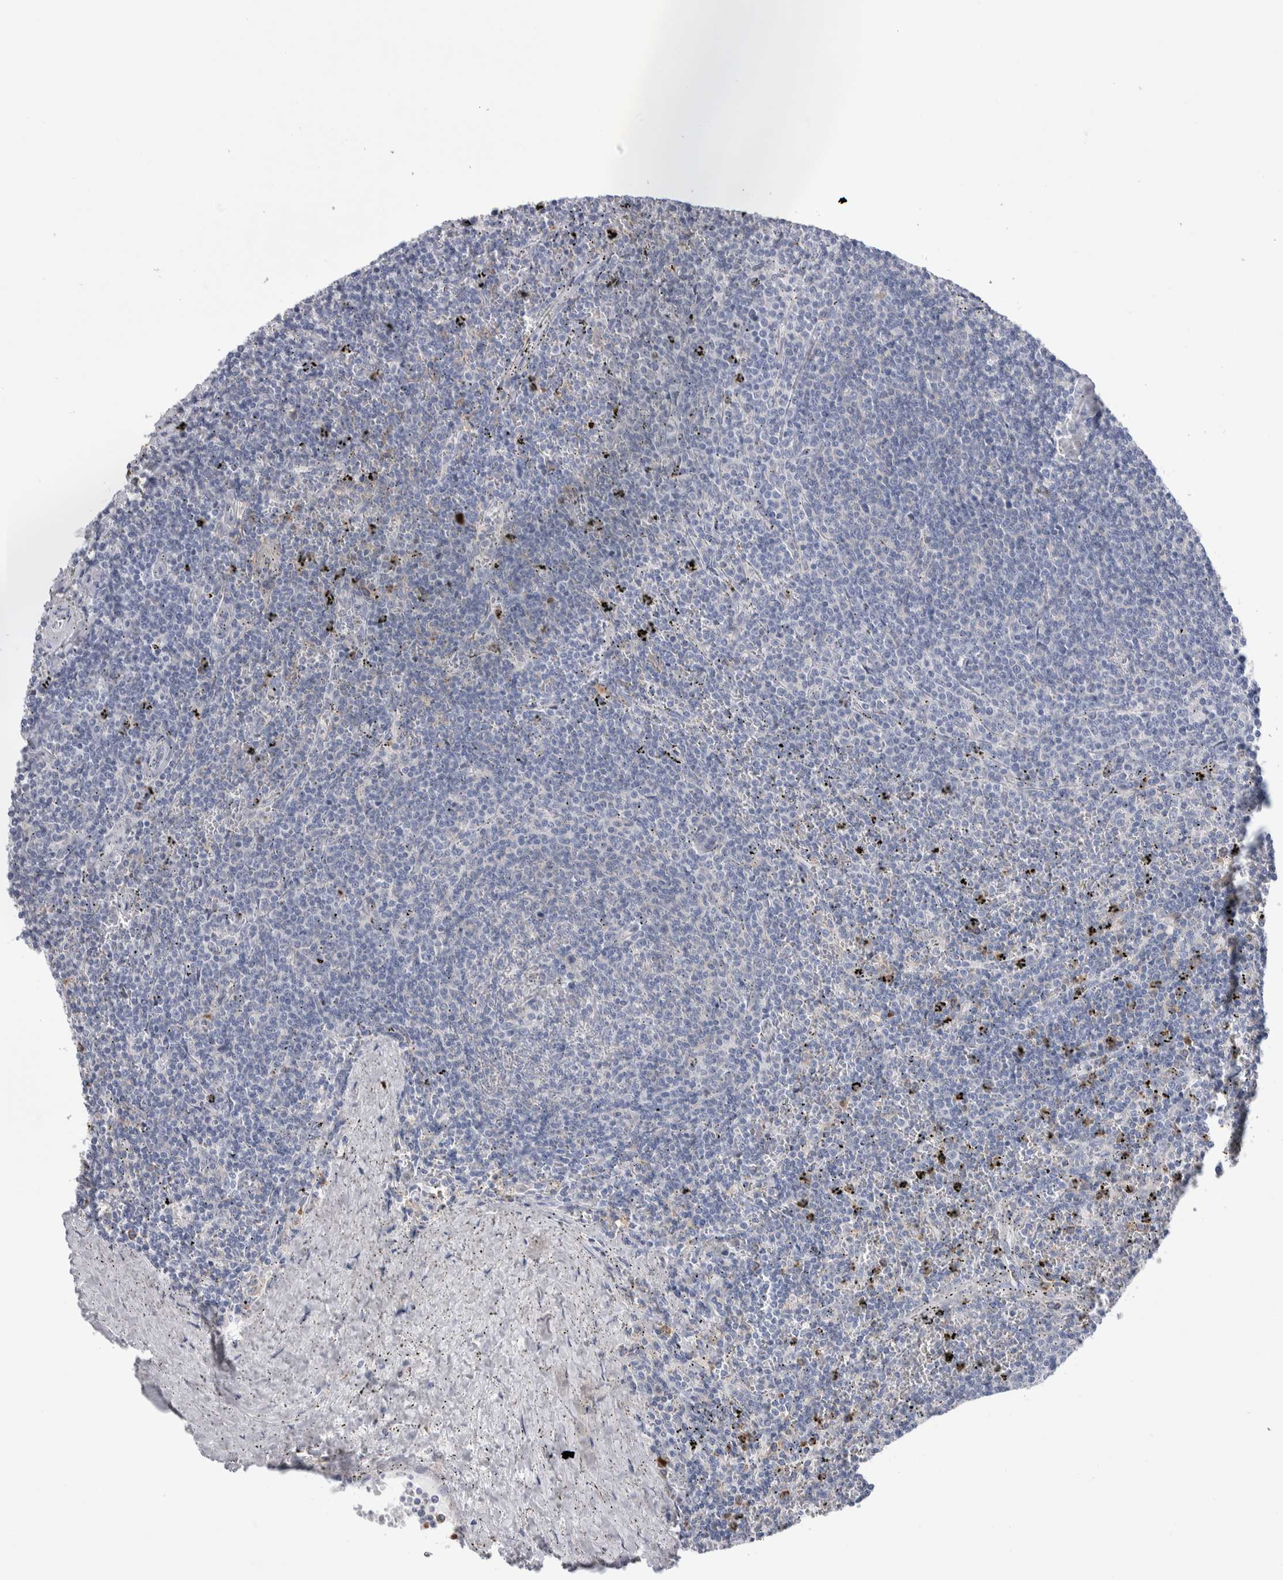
{"staining": {"intensity": "negative", "quantity": "none", "location": "none"}, "tissue": "lymphoma", "cell_type": "Tumor cells", "image_type": "cancer", "snomed": [{"axis": "morphology", "description": "Malignant lymphoma, non-Hodgkin's type, Low grade"}, {"axis": "topography", "description": "Spleen"}], "caption": "Histopathology image shows no significant protein expression in tumor cells of low-grade malignant lymphoma, non-Hodgkin's type.", "gene": "LURAP1L", "patient": {"sex": "female", "age": 50}}